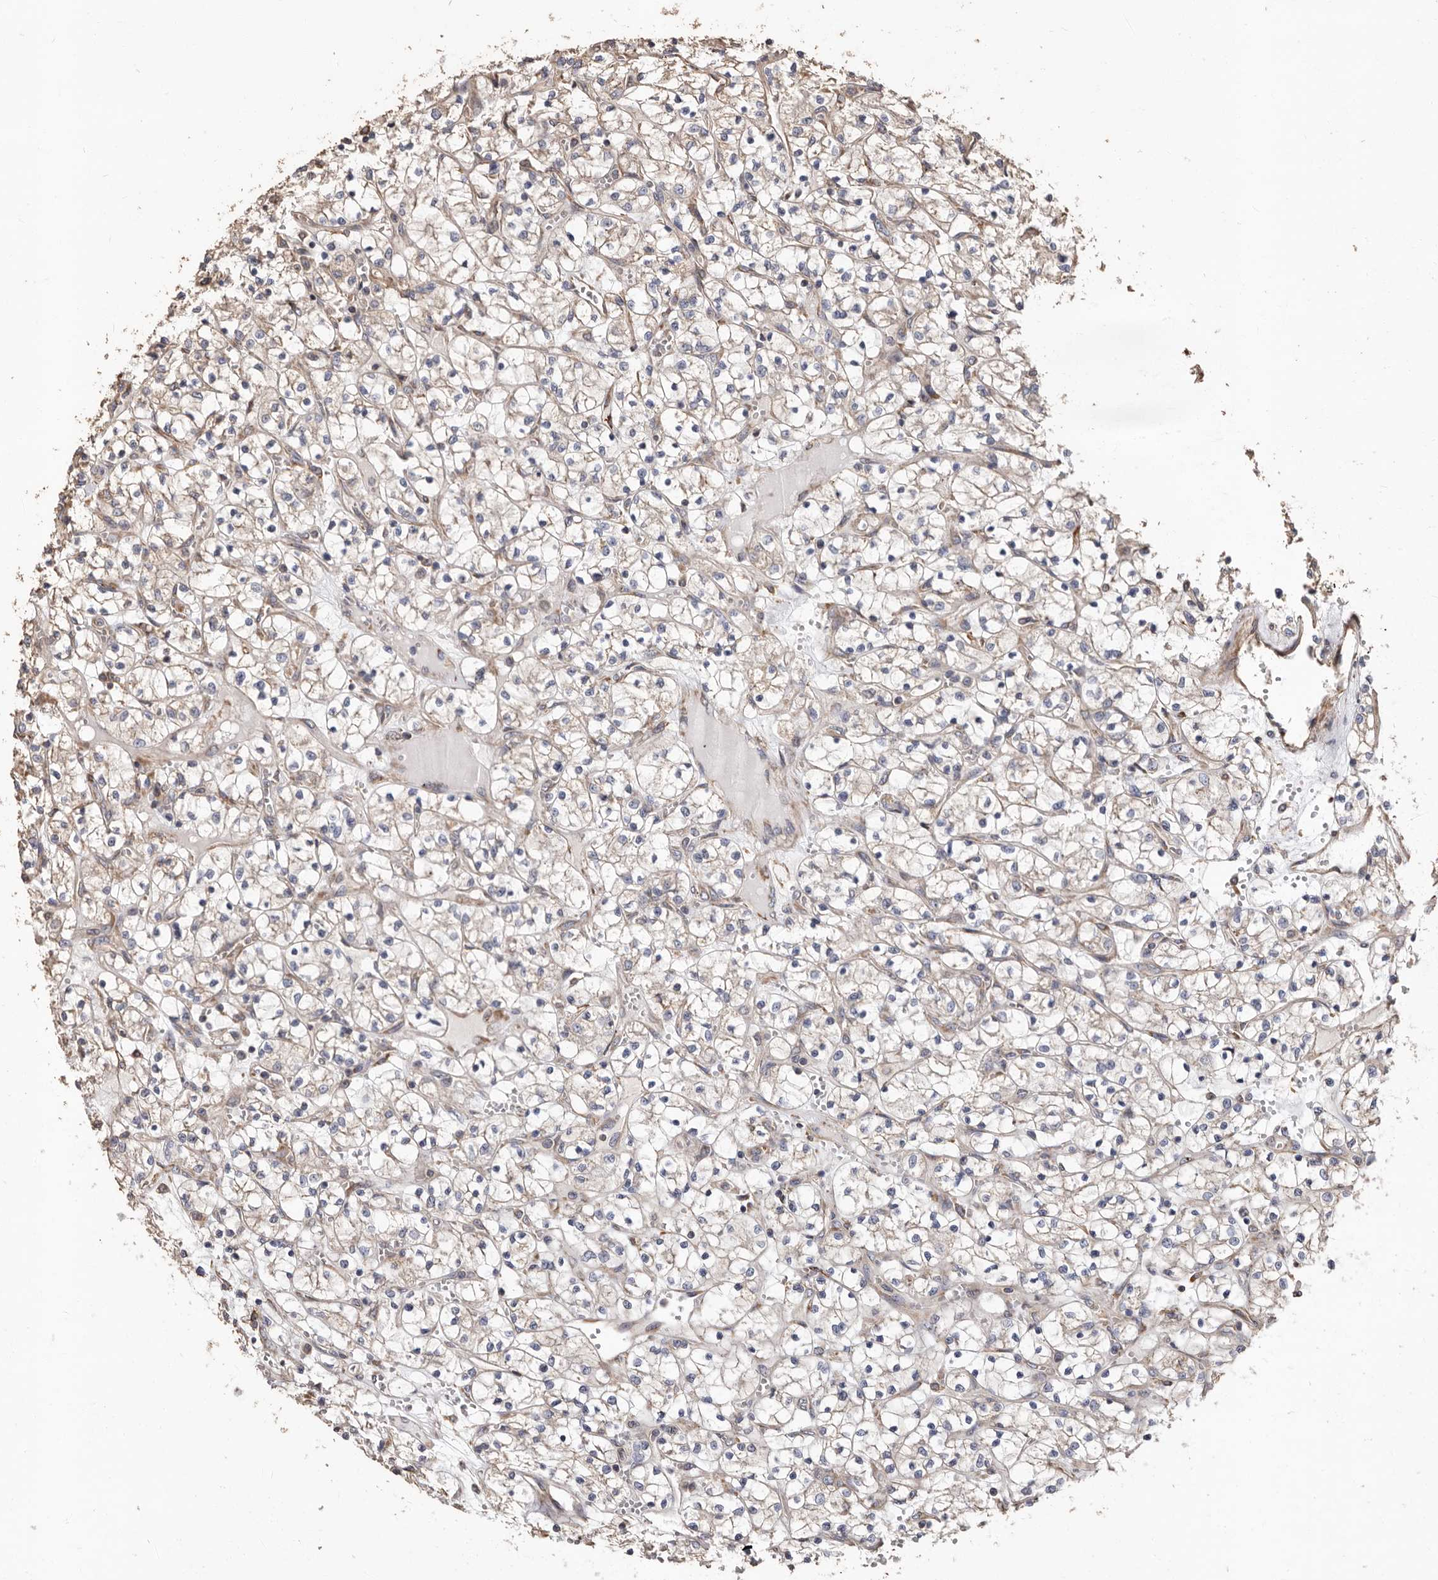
{"staining": {"intensity": "weak", "quantity": ">75%", "location": "cytoplasmic/membranous"}, "tissue": "renal cancer", "cell_type": "Tumor cells", "image_type": "cancer", "snomed": [{"axis": "morphology", "description": "Adenocarcinoma, NOS"}, {"axis": "topography", "description": "Kidney"}], "caption": "Human adenocarcinoma (renal) stained with a brown dye exhibits weak cytoplasmic/membranous positive positivity in about >75% of tumor cells.", "gene": "OSGIN2", "patient": {"sex": "female", "age": 69}}